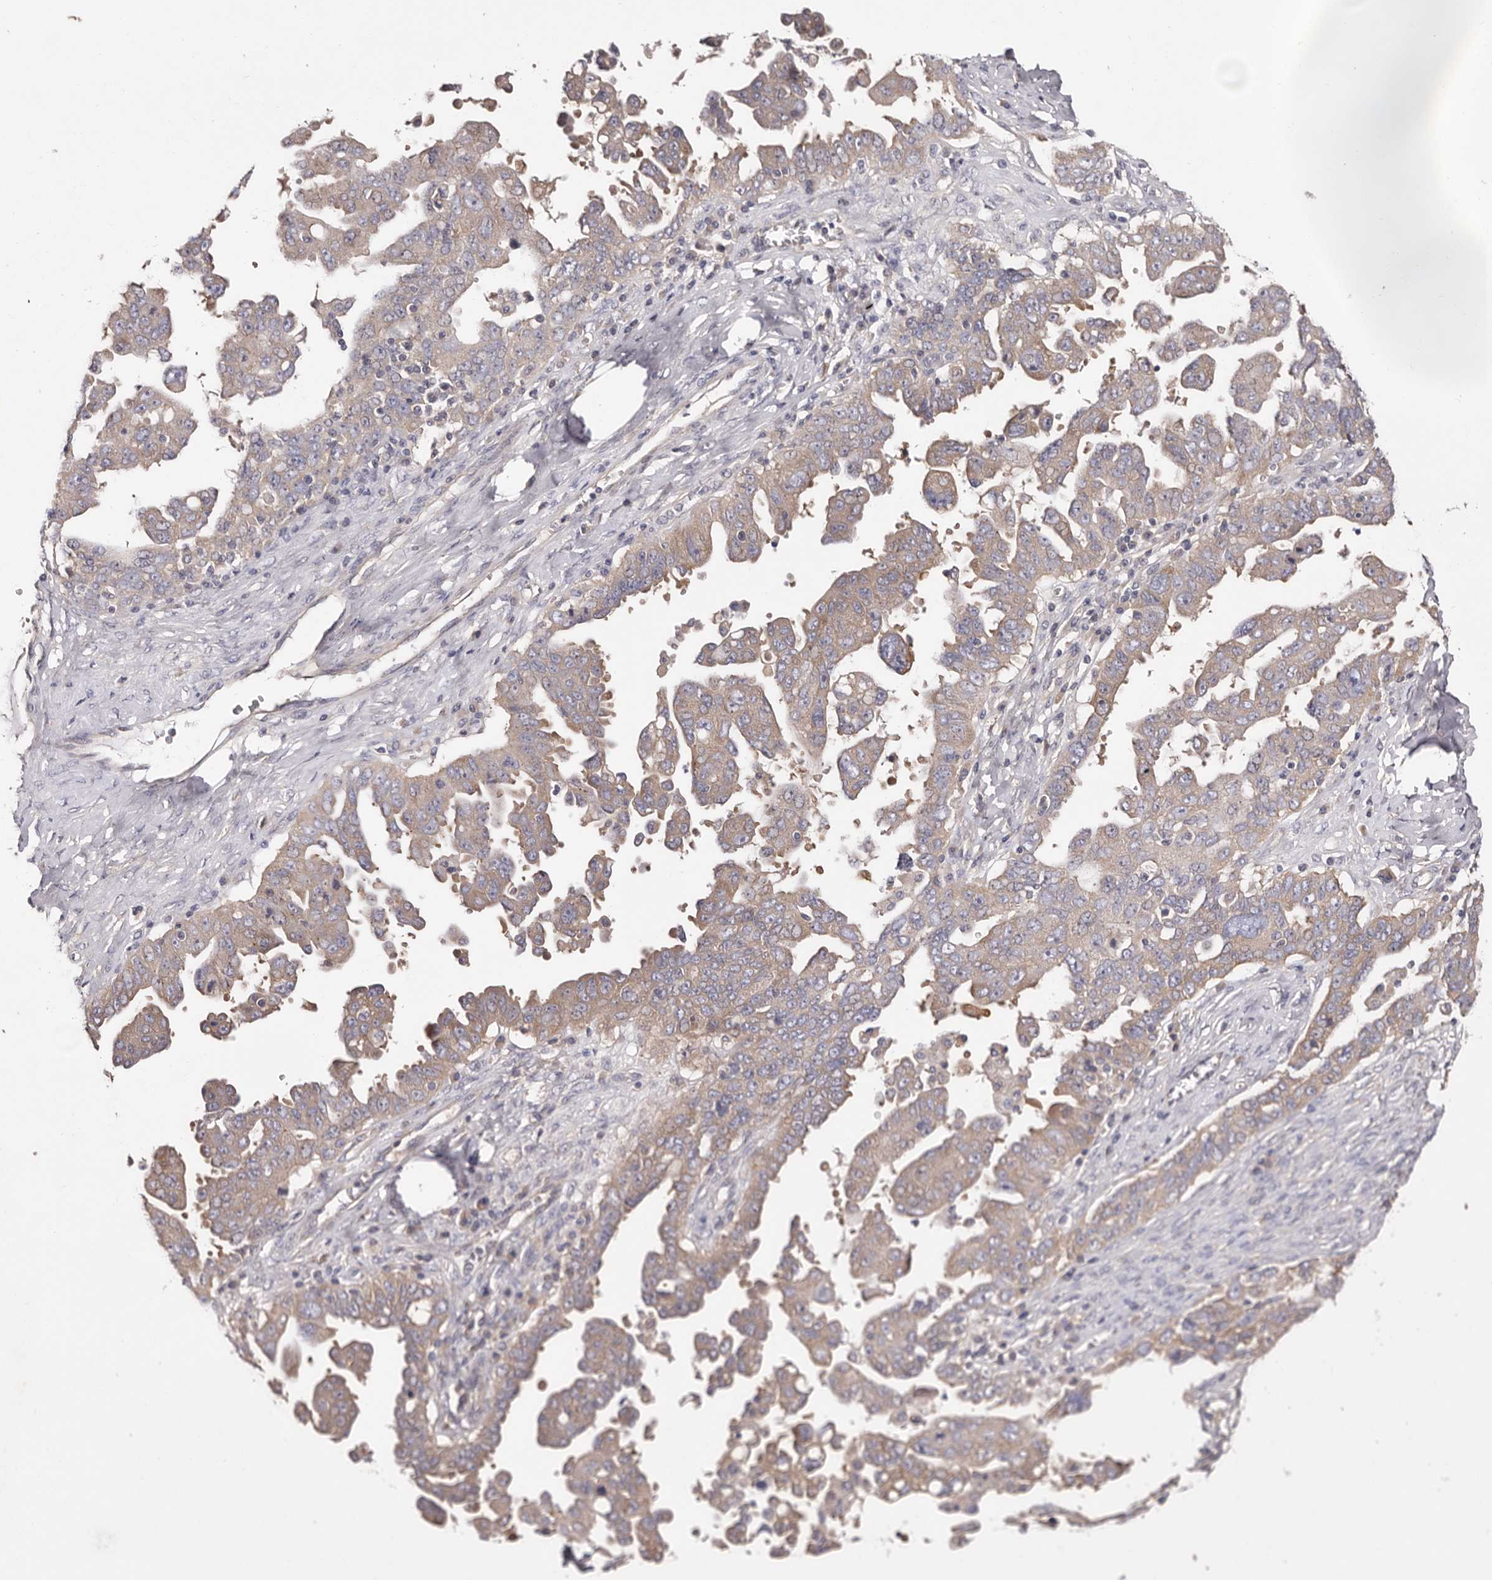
{"staining": {"intensity": "weak", "quantity": ">75%", "location": "cytoplasmic/membranous"}, "tissue": "ovarian cancer", "cell_type": "Tumor cells", "image_type": "cancer", "snomed": [{"axis": "morphology", "description": "Carcinoma, endometroid"}, {"axis": "topography", "description": "Ovary"}], "caption": "IHC photomicrograph of endometroid carcinoma (ovarian) stained for a protein (brown), which shows low levels of weak cytoplasmic/membranous expression in about >75% of tumor cells.", "gene": "FAM167B", "patient": {"sex": "female", "age": 62}}